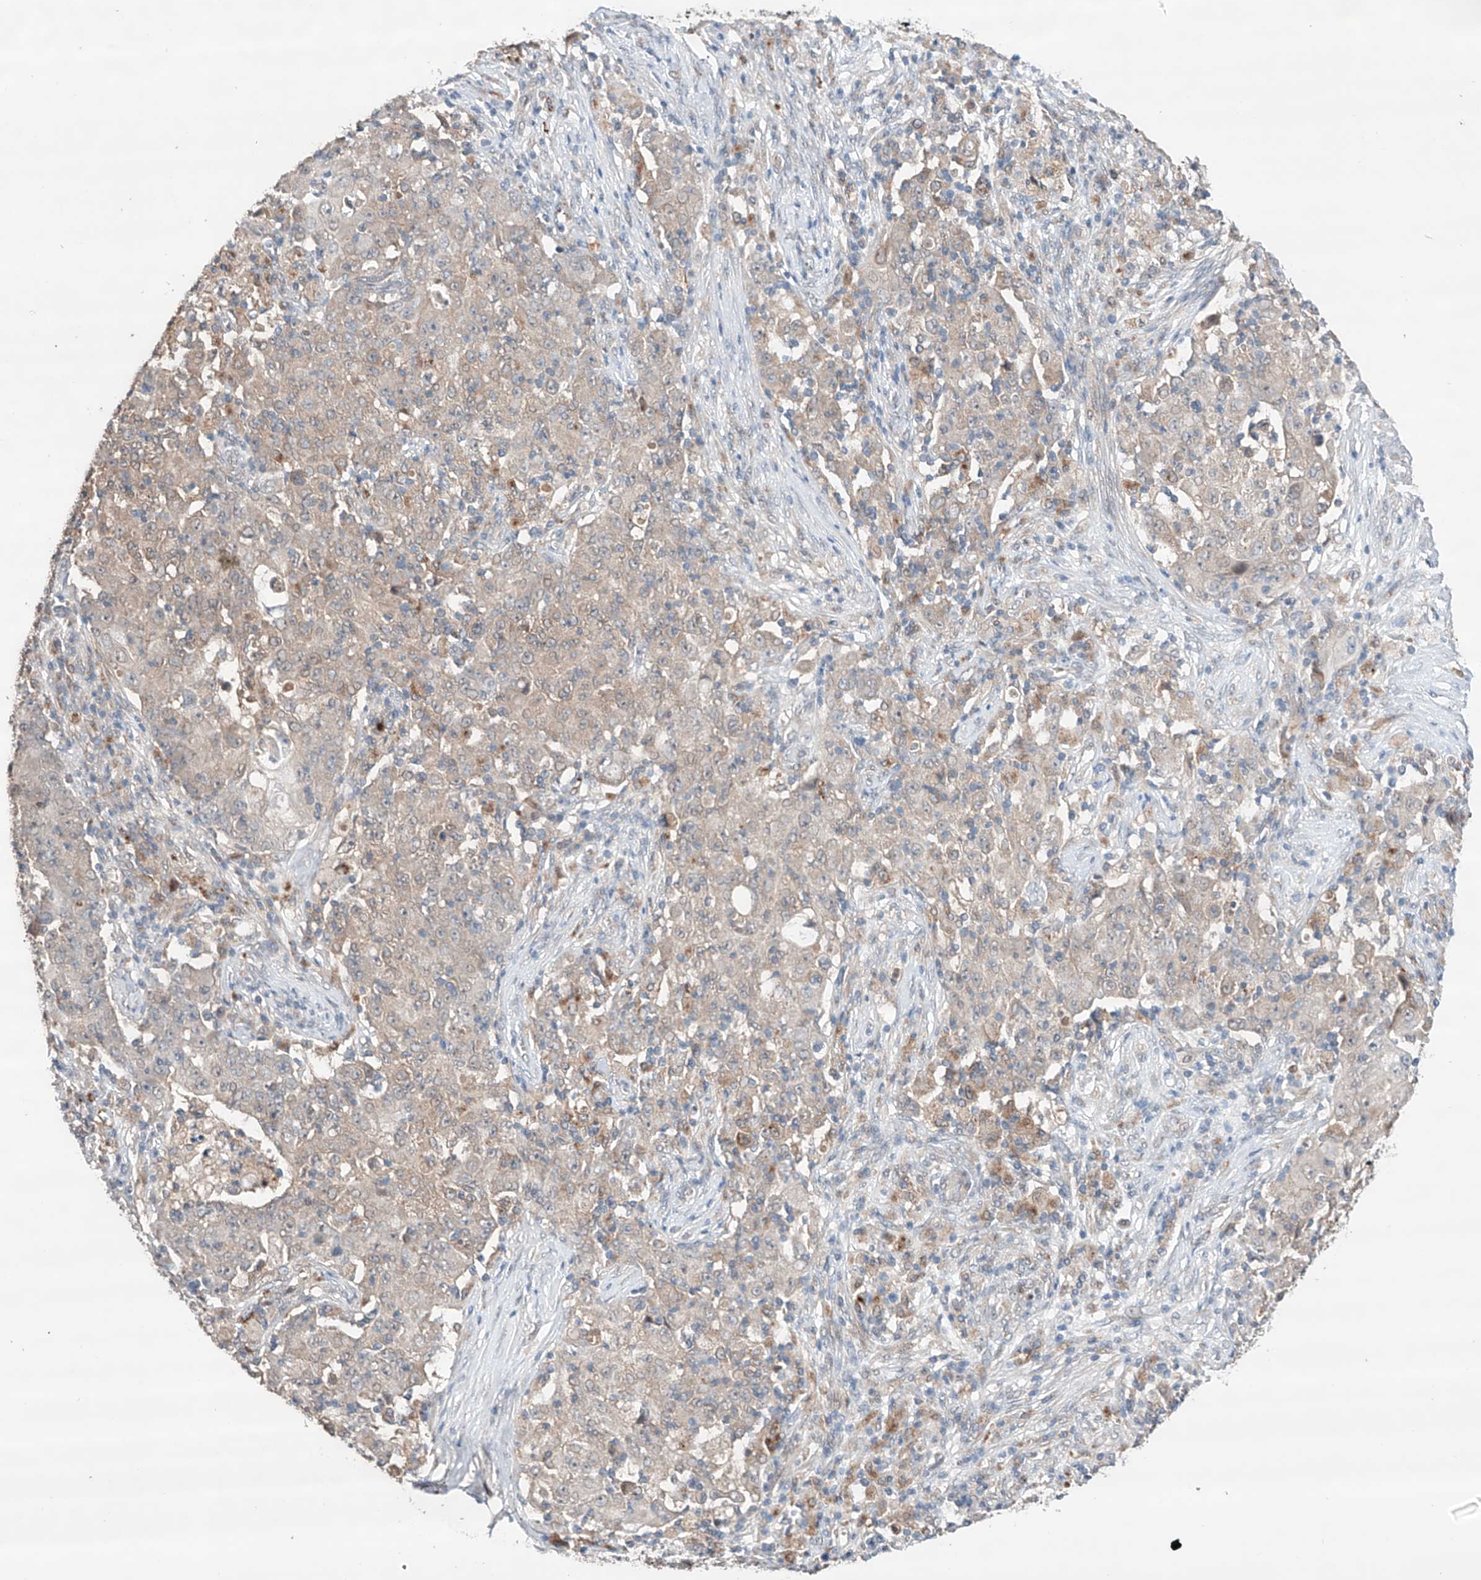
{"staining": {"intensity": "weak", "quantity": "<25%", "location": "cytoplasmic/membranous"}, "tissue": "ovarian cancer", "cell_type": "Tumor cells", "image_type": "cancer", "snomed": [{"axis": "morphology", "description": "Carcinoma, endometroid"}, {"axis": "topography", "description": "Ovary"}], "caption": "Immunohistochemical staining of ovarian cancer exhibits no significant staining in tumor cells.", "gene": "ZFHX2", "patient": {"sex": "female", "age": 42}}